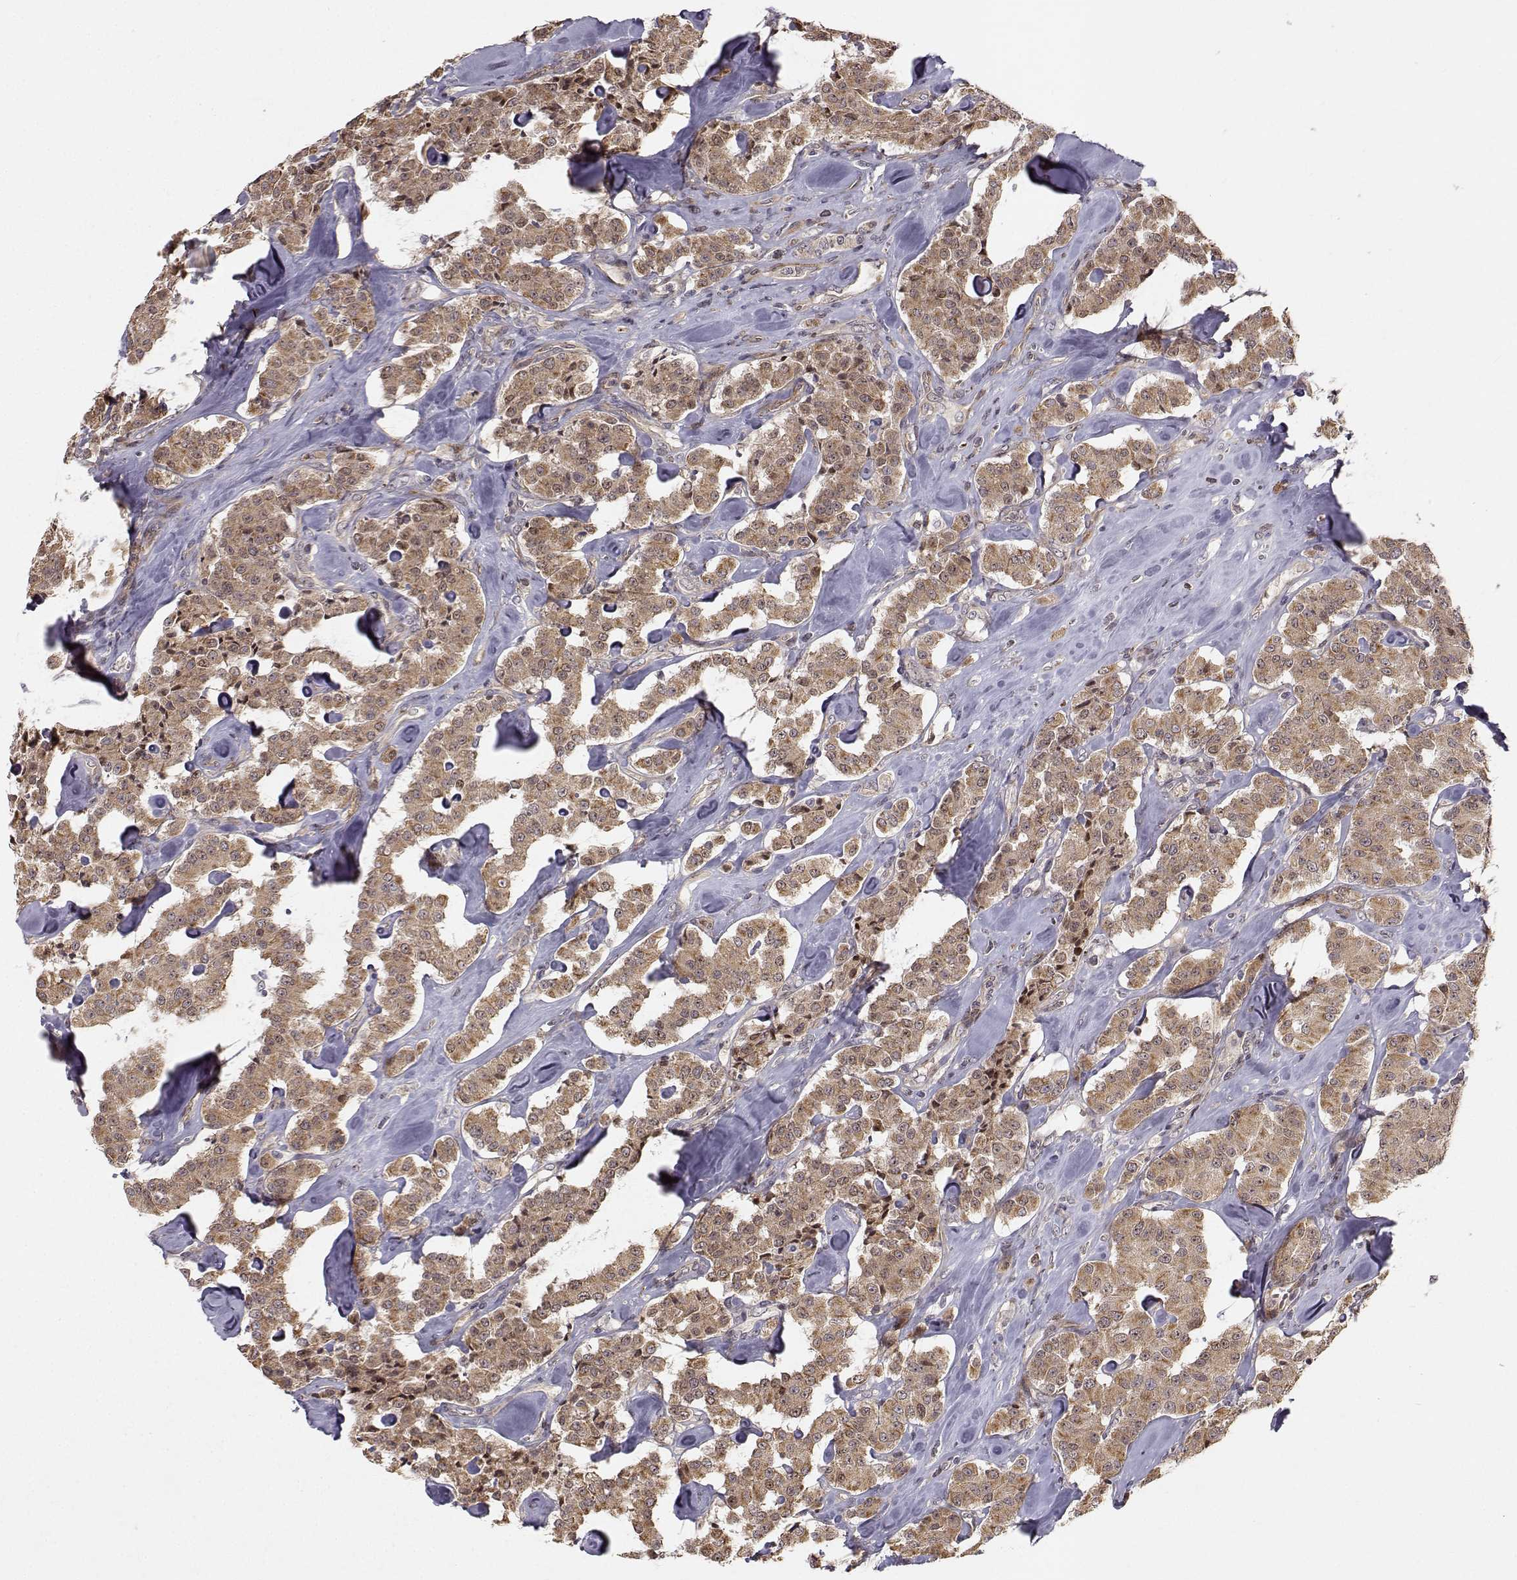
{"staining": {"intensity": "moderate", "quantity": ">75%", "location": "cytoplasmic/membranous"}, "tissue": "carcinoid", "cell_type": "Tumor cells", "image_type": "cancer", "snomed": [{"axis": "morphology", "description": "Carcinoid, malignant, NOS"}, {"axis": "topography", "description": "Pancreas"}], "caption": "Immunohistochemistry image of neoplastic tissue: human malignant carcinoid stained using immunohistochemistry (IHC) shows medium levels of moderate protein expression localized specifically in the cytoplasmic/membranous of tumor cells, appearing as a cytoplasmic/membranous brown color.", "gene": "APC", "patient": {"sex": "male", "age": 41}}